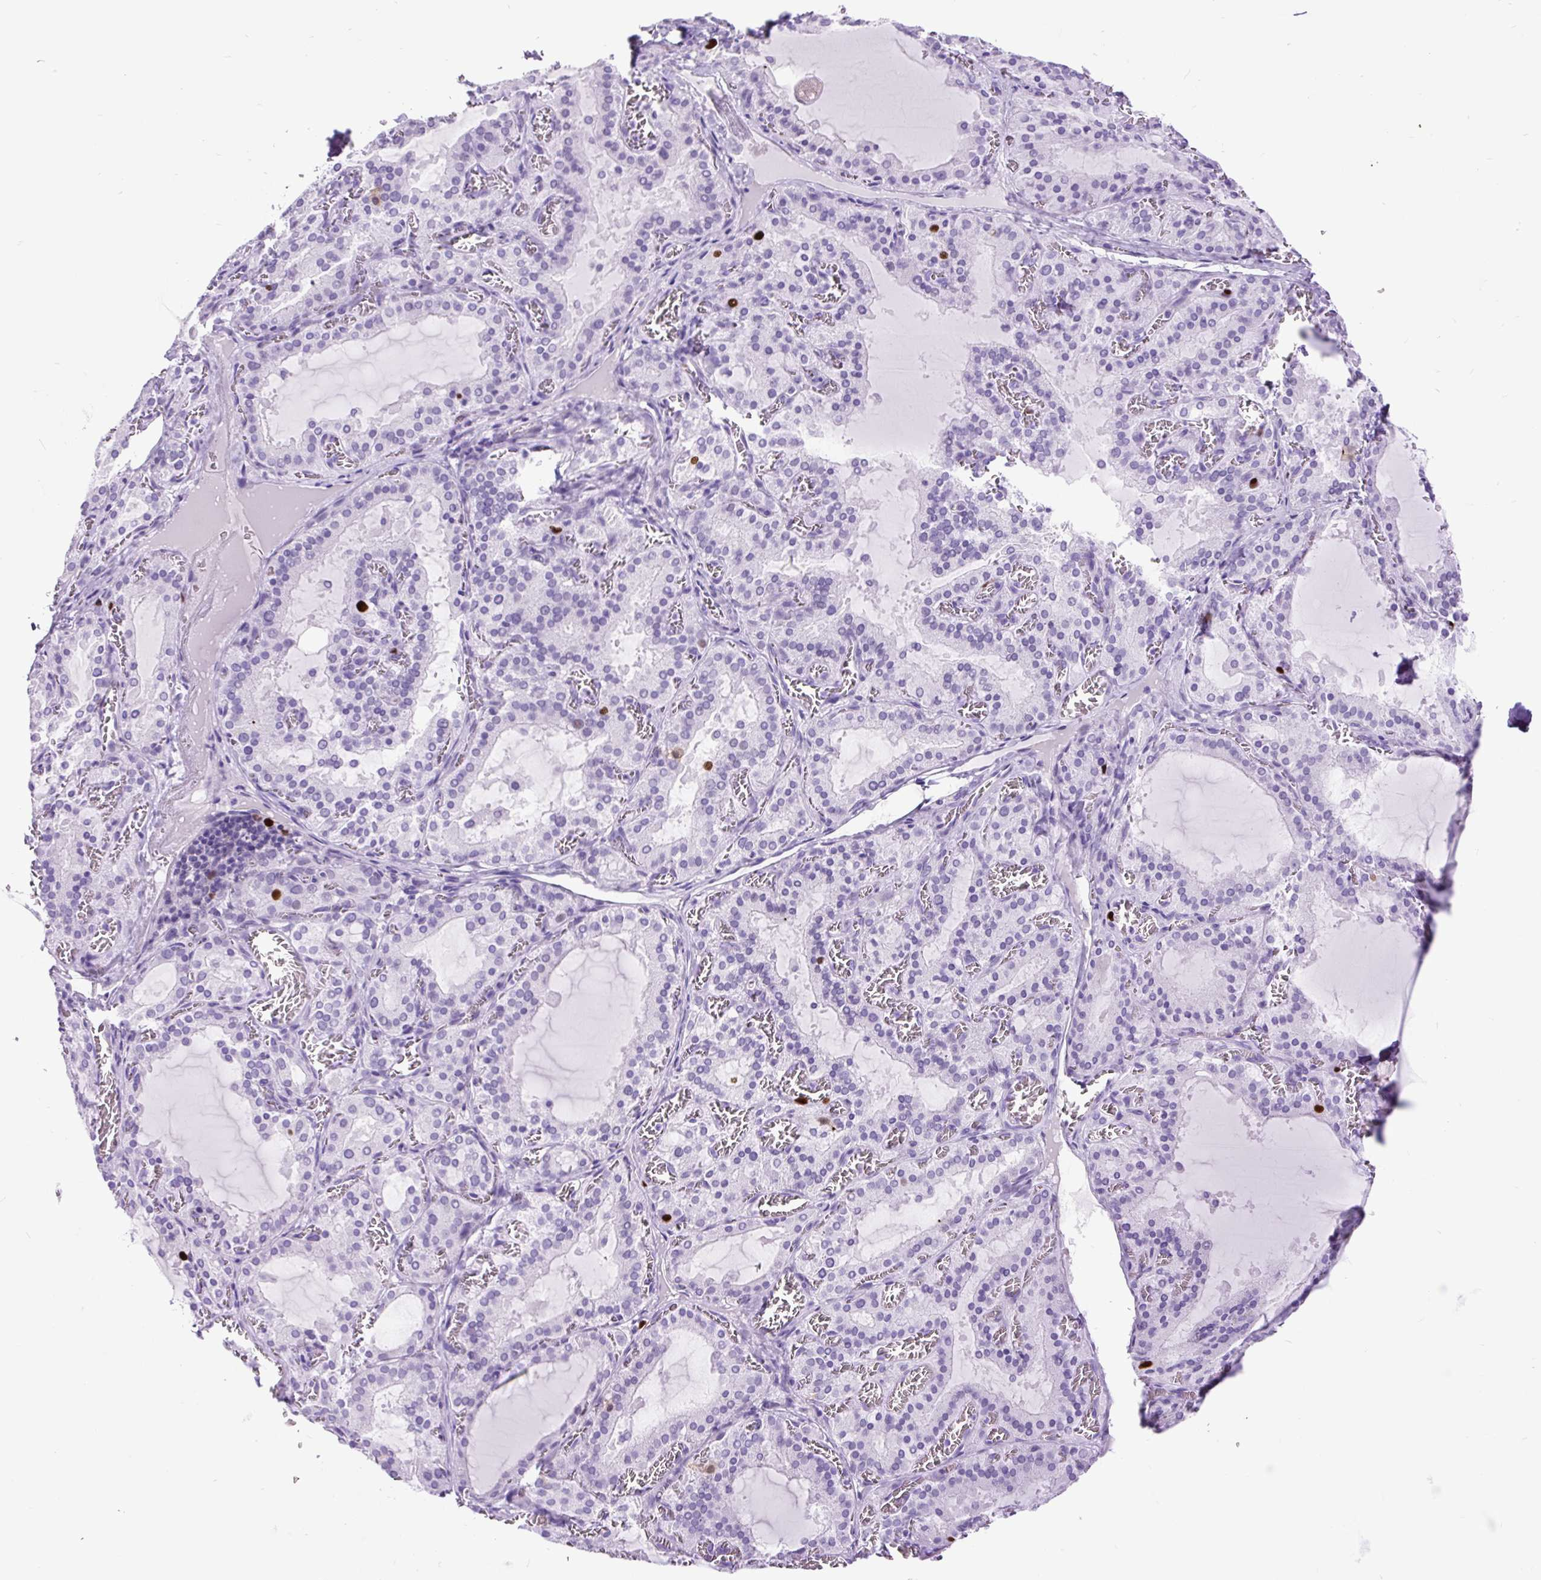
{"staining": {"intensity": "negative", "quantity": "none", "location": "none"}, "tissue": "thyroid gland", "cell_type": "Glandular cells", "image_type": "normal", "snomed": [{"axis": "morphology", "description": "Normal tissue, NOS"}, {"axis": "topography", "description": "Thyroid gland"}], "caption": "A high-resolution image shows immunohistochemistry staining of unremarkable thyroid gland, which displays no significant expression in glandular cells. (DAB (3,3'-diaminobenzidine) immunohistochemistry (IHC), high magnification).", "gene": "RACGAP1", "patient": {"sex": "female", "age": 30}}